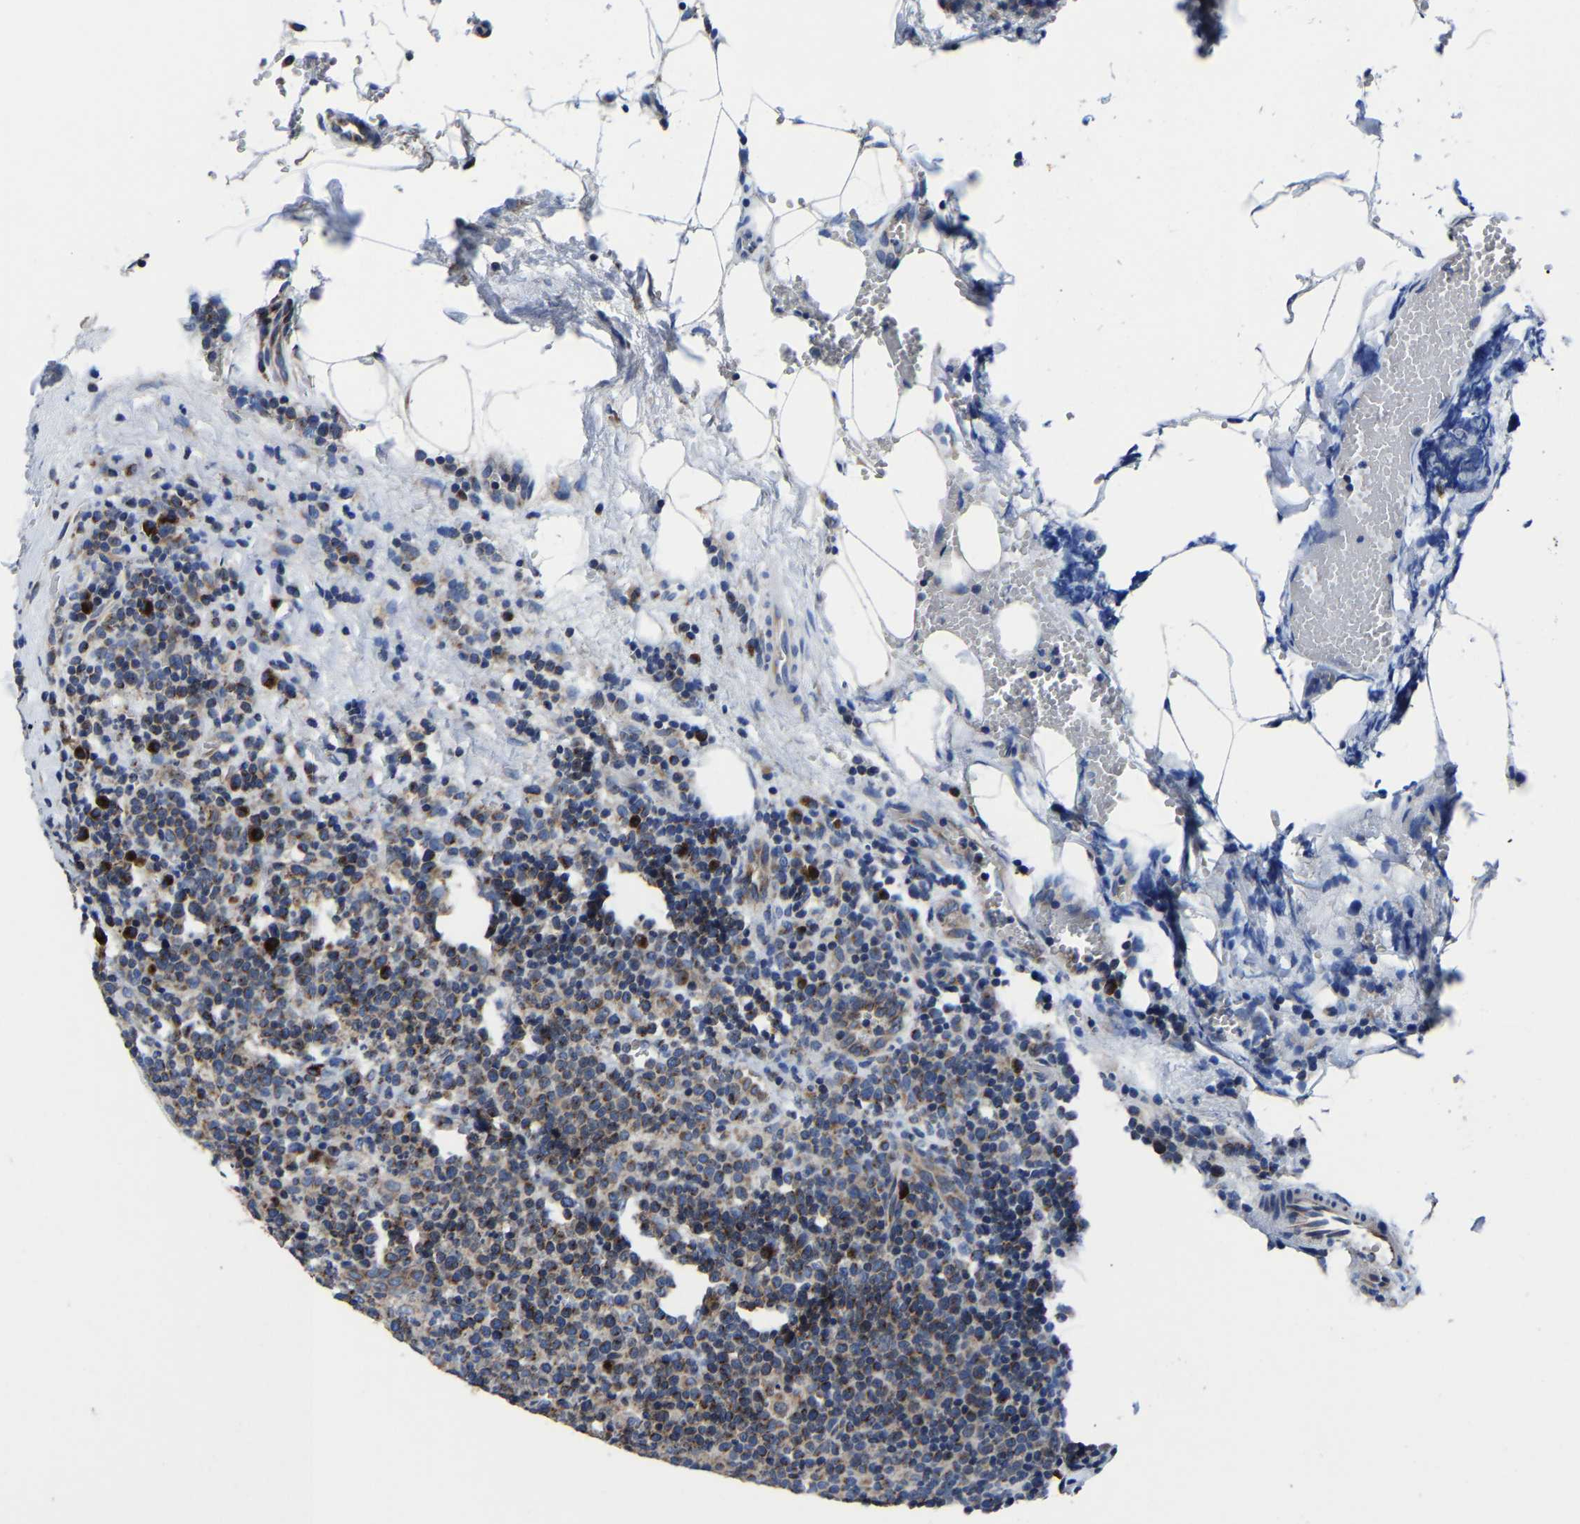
{"staining": {"intensity": "moderate", "quantity": "<25%", "location": "cytoplasmic/membranous"}, "tissue": "lymphoma", "cell_type": "Tumor cells", "image_type": "cancer", "snomed": [{"axis": "morphology", "description": "Malignant lymphoma, non-Hodgkin's type, High grade"}, {"axis": "topography", "description": "Lymph node"}], "caption": "A micrograph showing moderate cytoplasmic/membranous positivity in approximately <25% of tumor cells in malignant lymphoma, non-Hodgkin's type (high-grade), as visualized by brown immunohistochemical staining.", "gene": "EBAG9", "patient": {"sex": "male", "age": 61}}